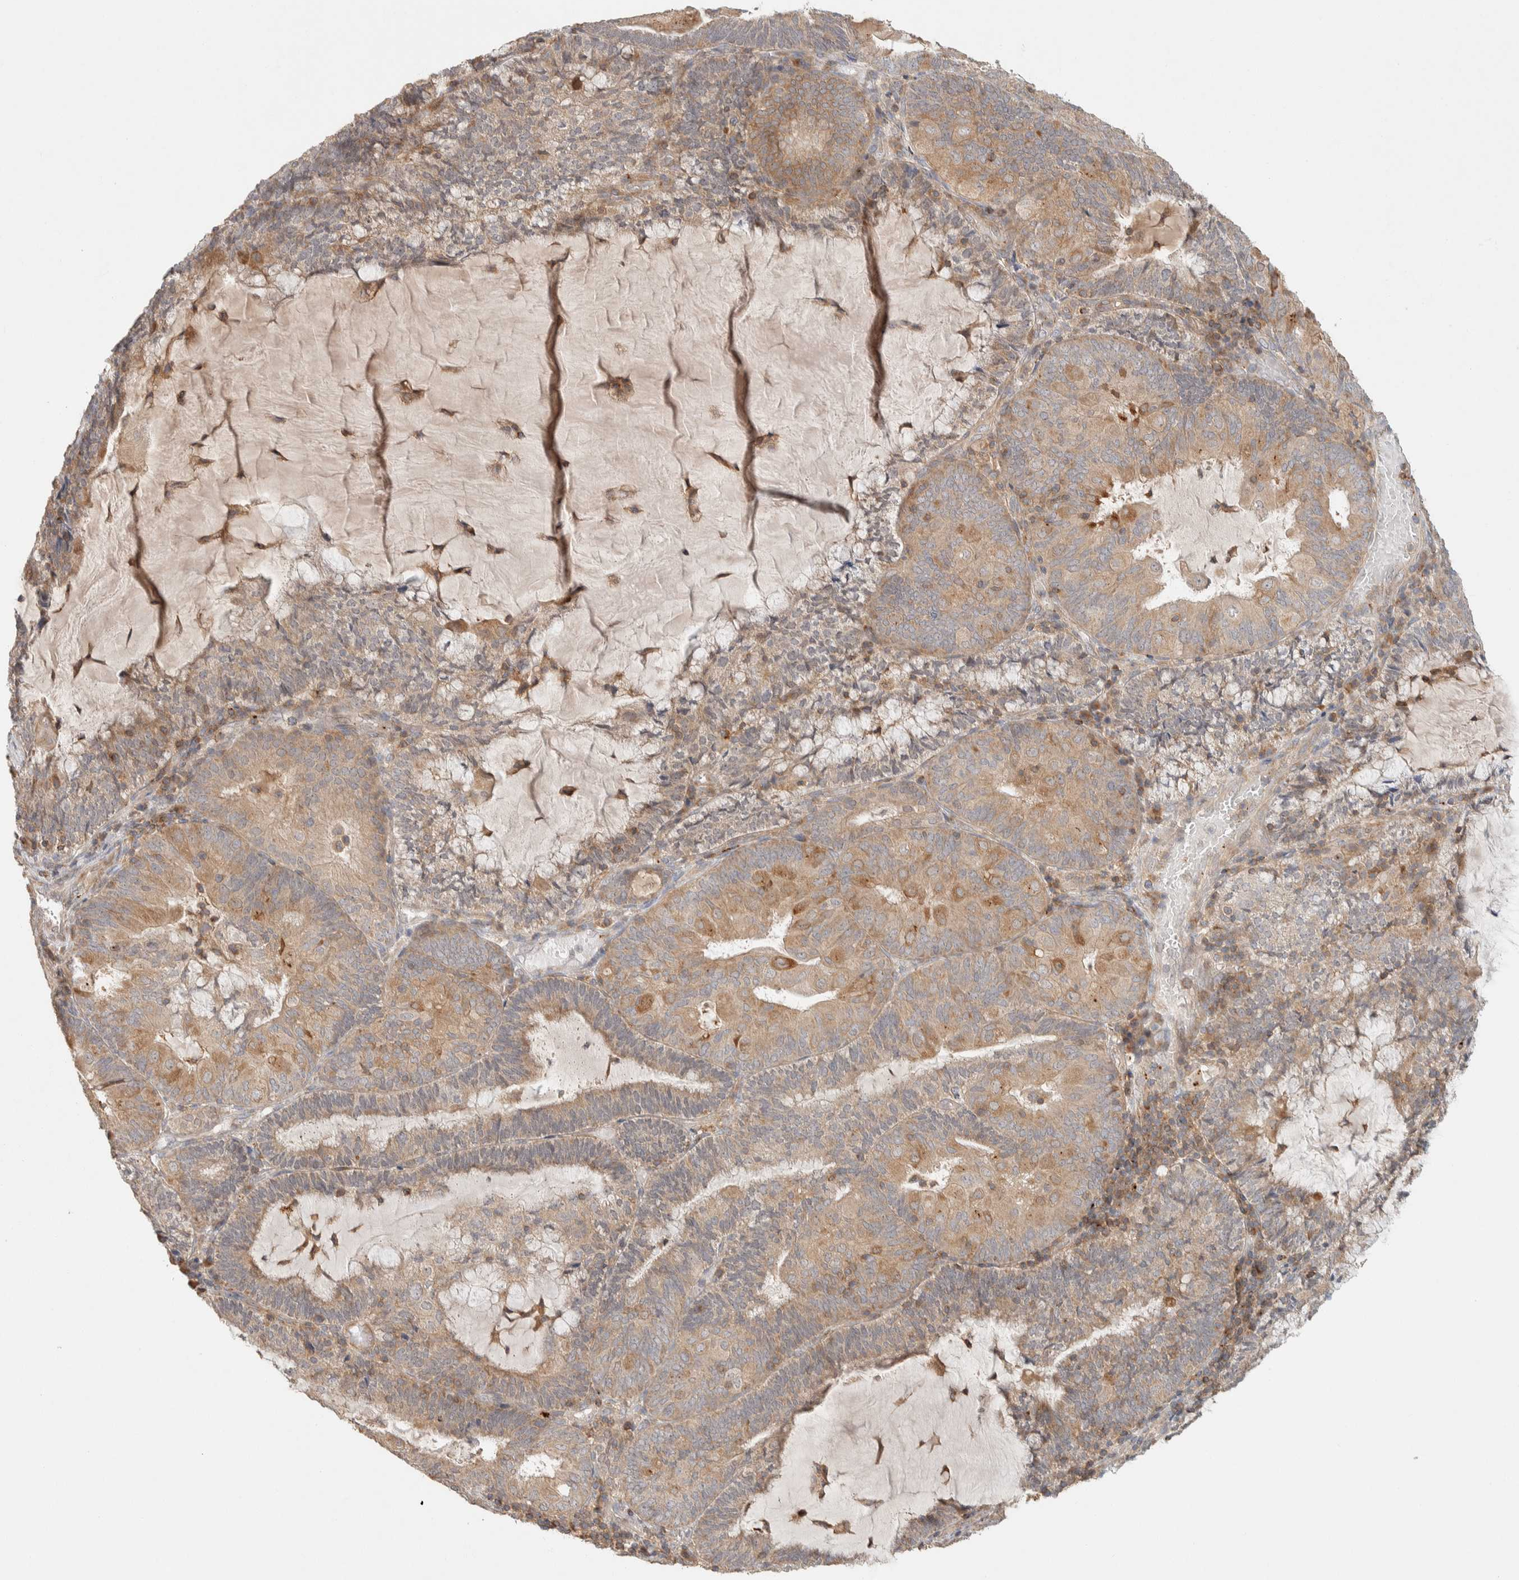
{"staining": {"intensity": "moderate", "quantity": ">75%", "location": "cytoplasmic/membranous"}, "tissue": "endometrial cancer", "cell_type": "Tumor cells", "image_type": "cancer", "snomed": [{"axis": "morphology", "description": "Adenocarcinoma, NOS"}, {"axis": "topography", "description": "Endometrium"}], "caption": "IHC staining of endometrial cancer, which demonstrates medium levels of moderate cytoplasmic/membranous positivity in about >75% of tumor cells indicating moderate cytoplasmic/membranous protein expression. The staining was performed using DAB (3,3'-diaminobenzidine) (brown) for protein detection and nuclei were counterstained in hematoxylin (blue).", "gene": "KIF9", "patient": {"sex": "female", "age": 81}}